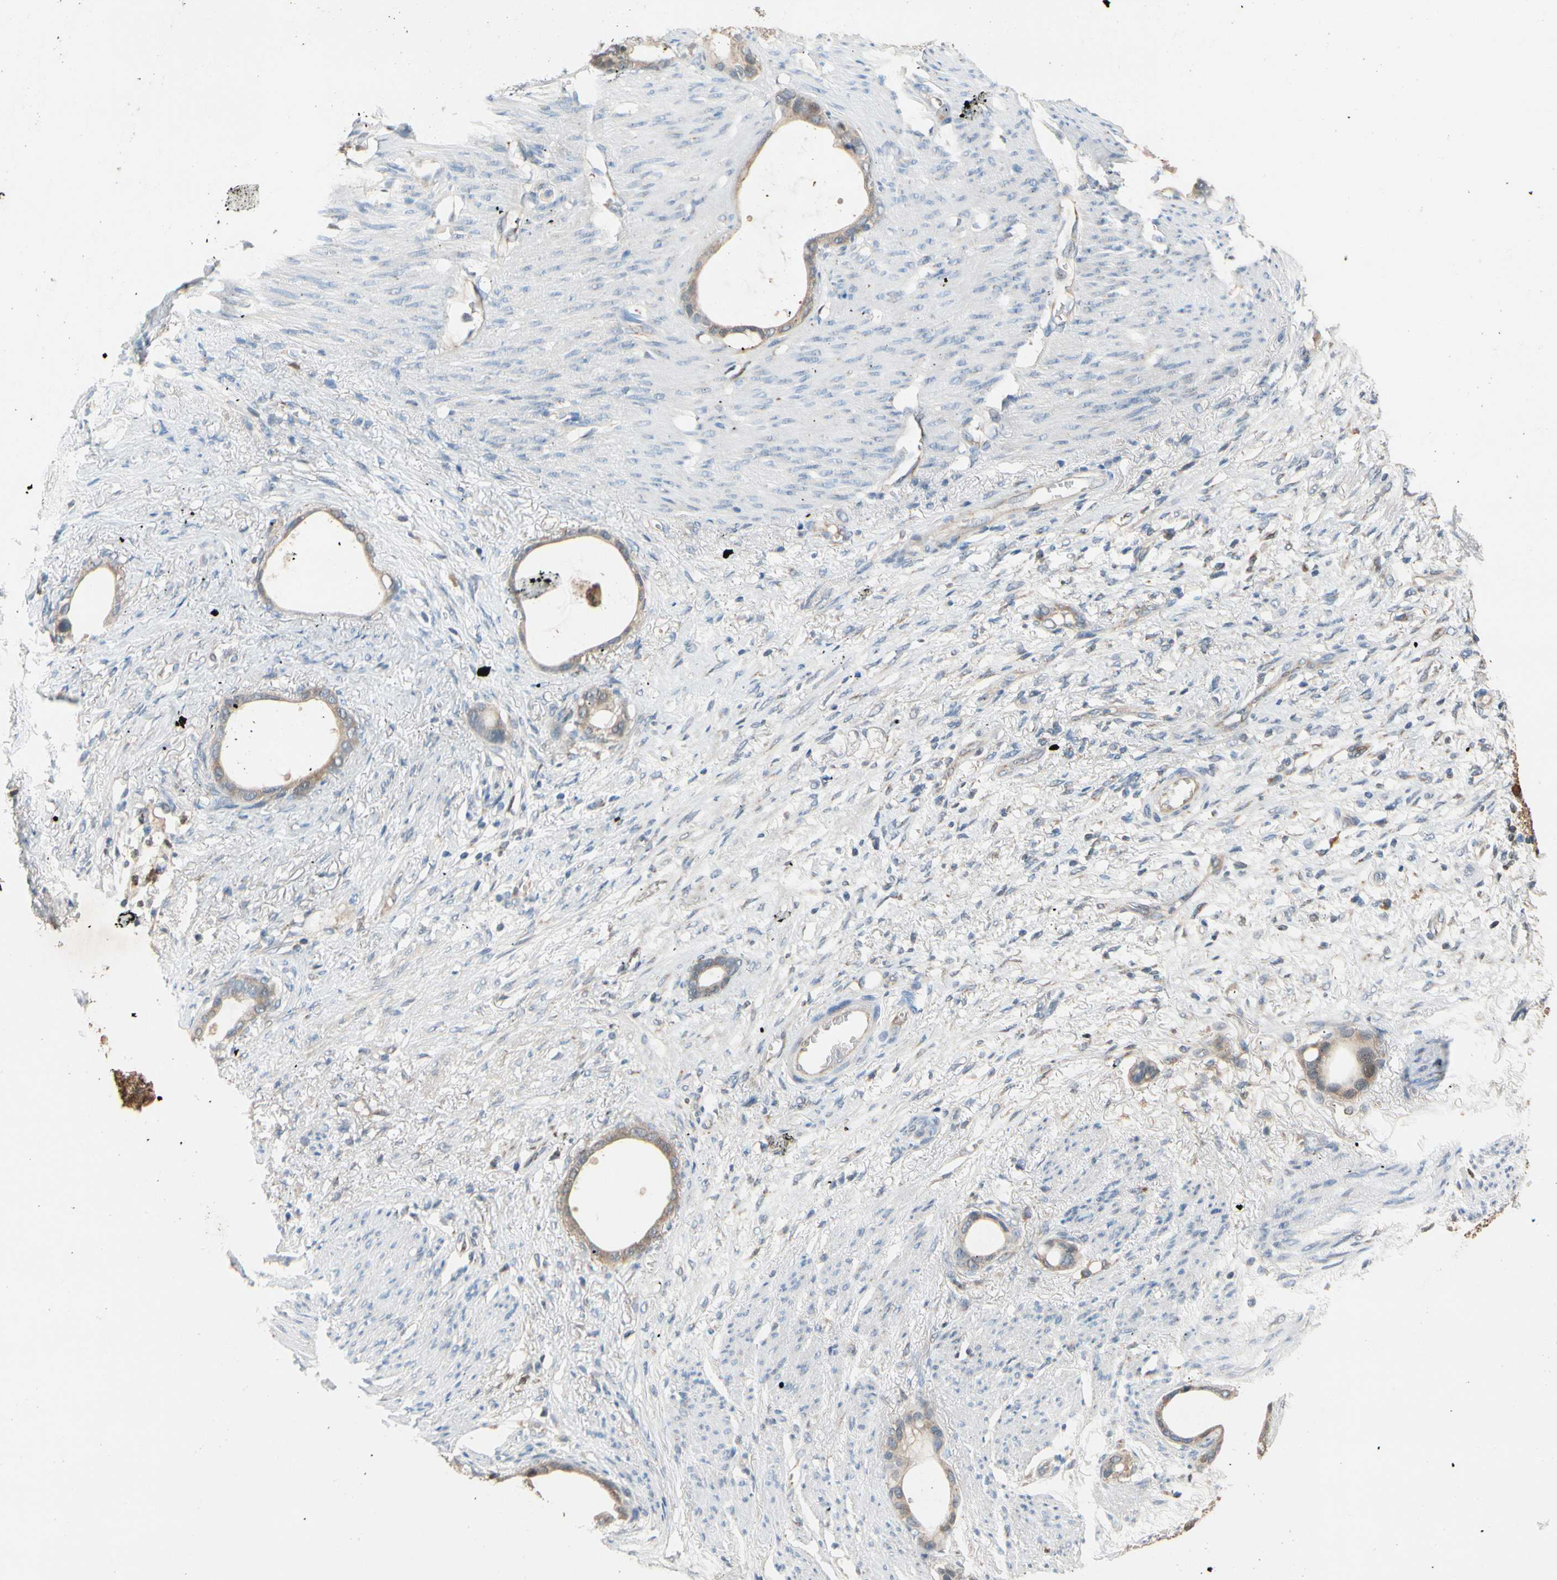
{"staining": {"intensity": "weak", "quantity": ">75%", "location": "cytoplasmic/membranous"}, "tissue": "stomach cancer", "cell_type": "Tumor cells", "image_type": "cancer", "snomed": [{"axis": "morphology", "description": "Adenocarcinoma, NOS"}, {"axis": "topography", "description": "Stomach"}], "caption": "The immunohistochemical stain highlights weak cytoplasmic/membranous positivity in tumor cells of stomach cancer tissue. The staining was performed using DAB, with brown indicating positive protein expression. Nuclei are stained blue with hematoxylin.", "gene": "GPSM2", "patient": {"sex": "female", "age": 75}}